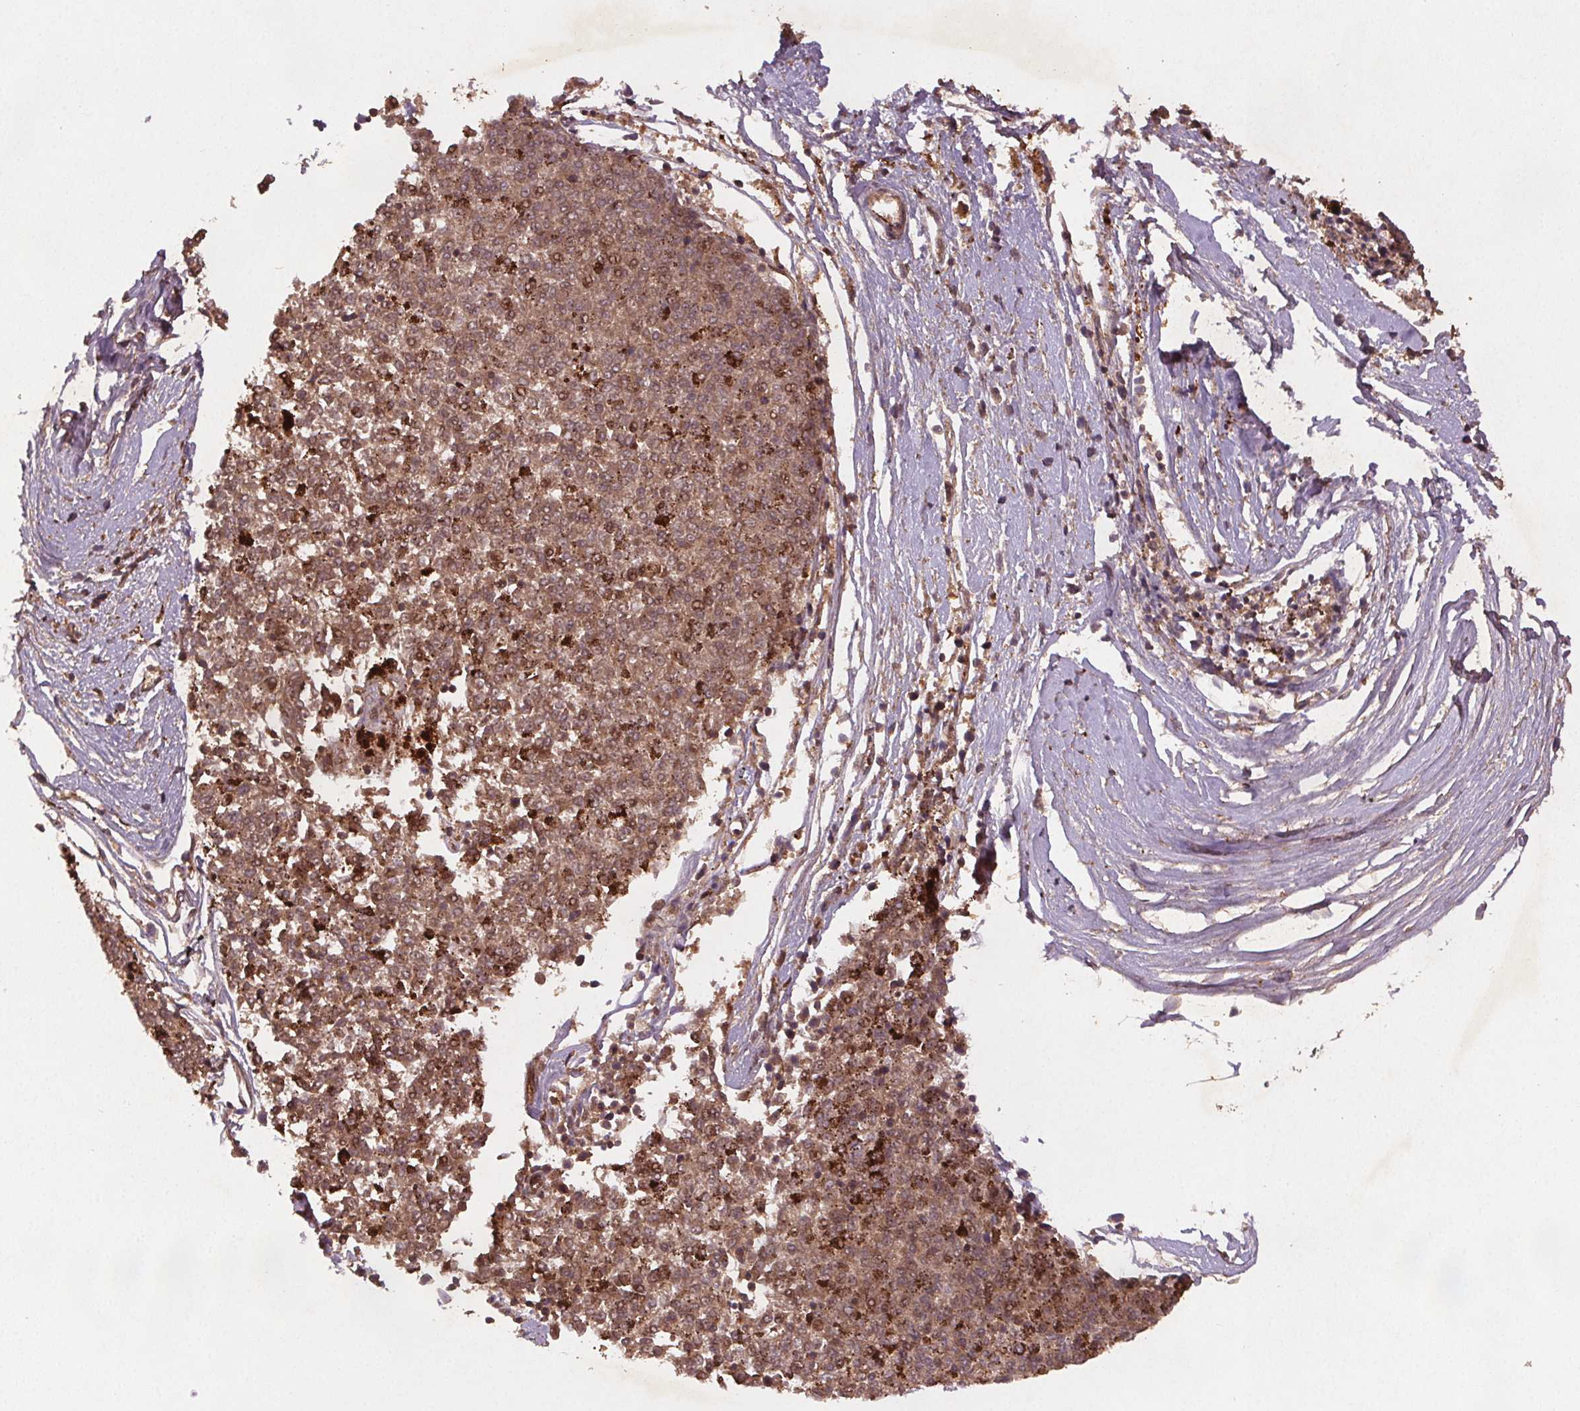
{"staining": {"intensity": "moderate", "quantity": ">75%", "location": "cytoplasmic/membranous,nuclear"}, "tissue": "melanoma", "cell_type": "Tumor cells", "image_type": "cancer", "snomed": [{"axis": "morphology", "description": "Malignant melanoma, NOS"}, {"axis": "topography", "description": "Skin"}], "caption": "Brown immunohistochemical staining in human malignant melanoma reveals moderate cytoplasmic/membranous and nuclear staining in approximately >75% of tumor cells.", "gene": "SEC14L2", "patient": {"sex": "female", "age": 72}}